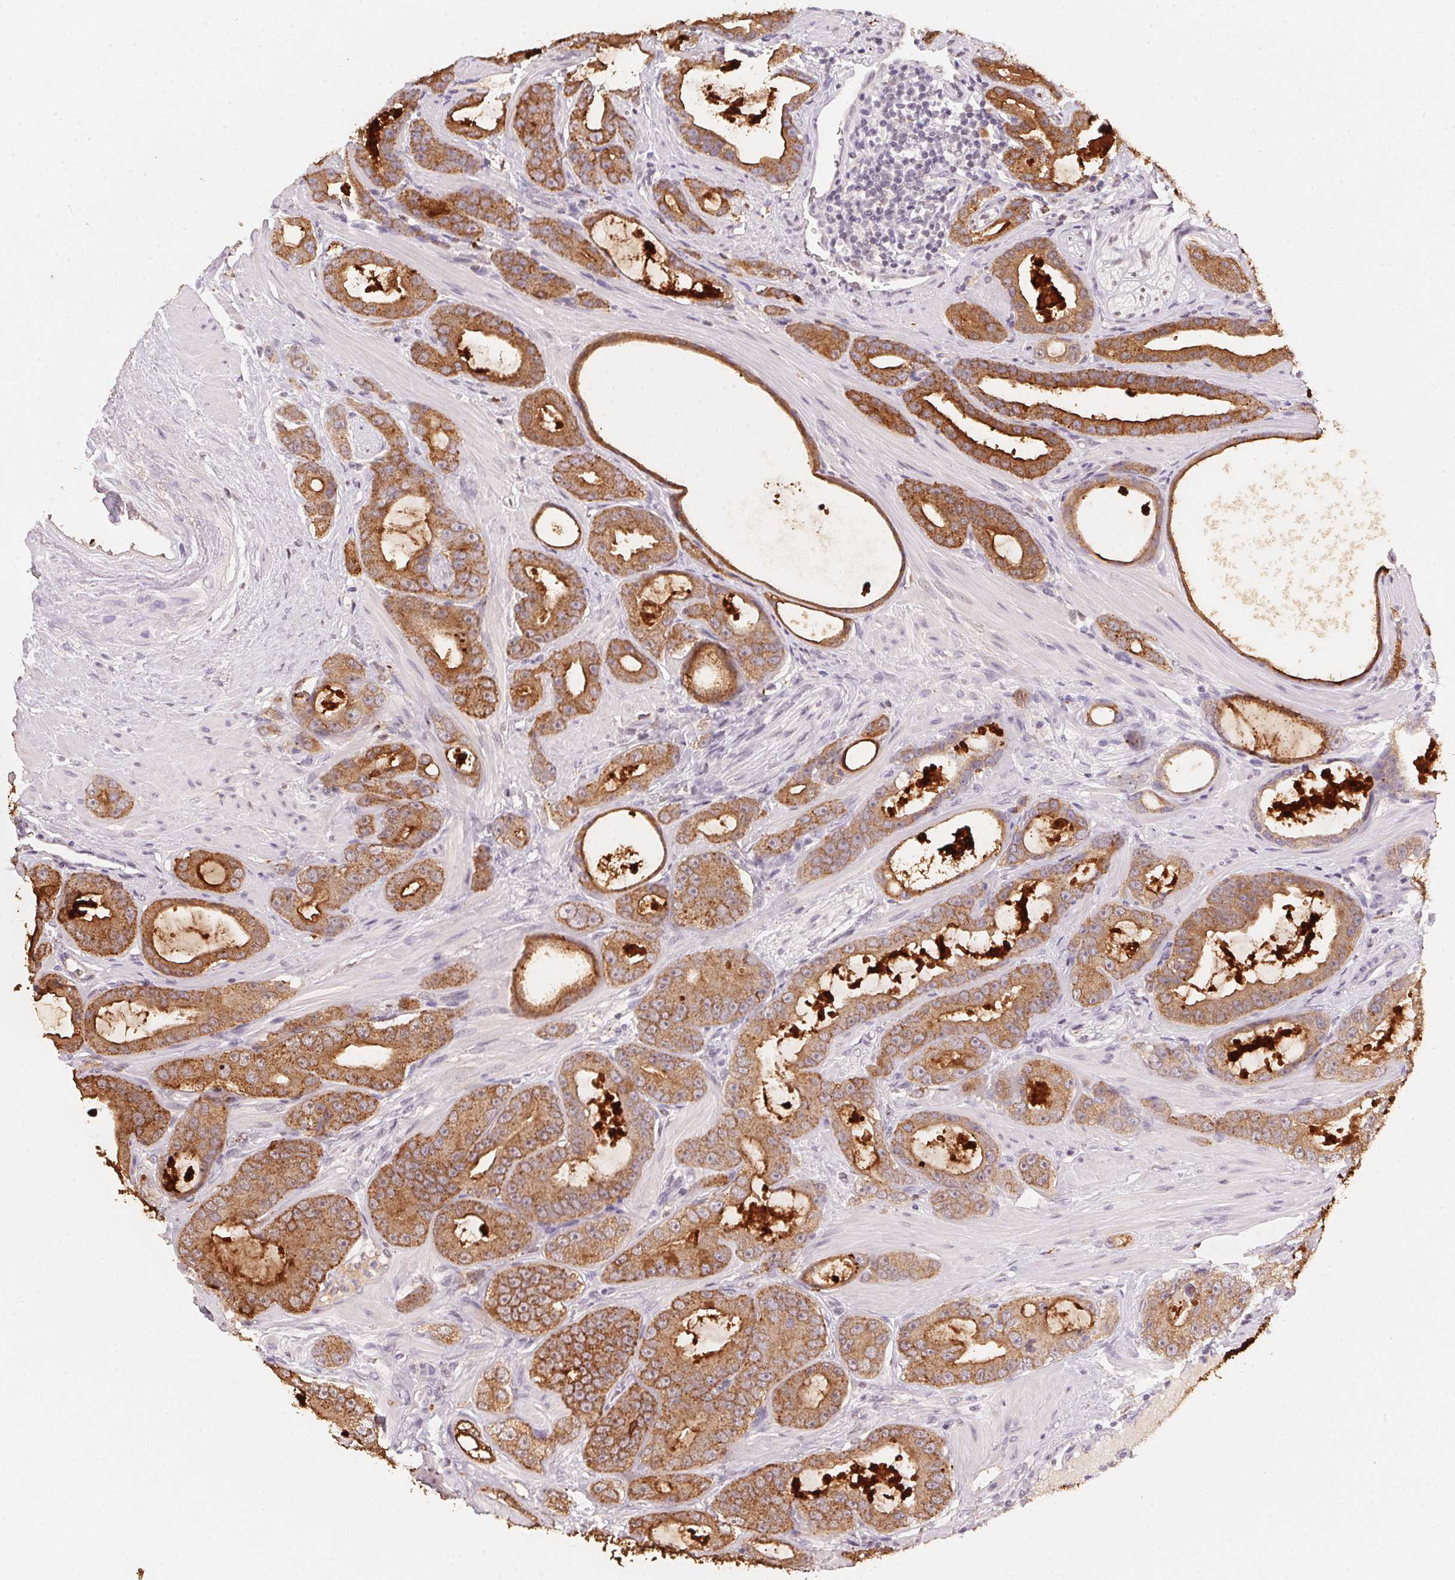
{"staining": {"intensity": "moderate", "quantity": ">75%", "location": "cytoplasmic/membranous"}, "tissue": "prostate cancer", "cell_type": "Tumor cells", "image_type": "cancer", "snomed": [{"axis": "morphology", "description": "Adenocarcinoma, High grade"}, {"axis": "topography", "description": "Prostate"}], "caption": "Immunohistochemistry photomicrograph of neoplastic tissue: prostate adenocarcinoma (high-grade) stained using immunohistochemistry demonstrates medium levels of moderate protein expression localized specifically in the cytoplasmic/membranous of tumor cells, appearing as a cytoplasmic/membranous brown color.", "gene": "ACP3", "patient": {"sex": "male", "age": 65}}